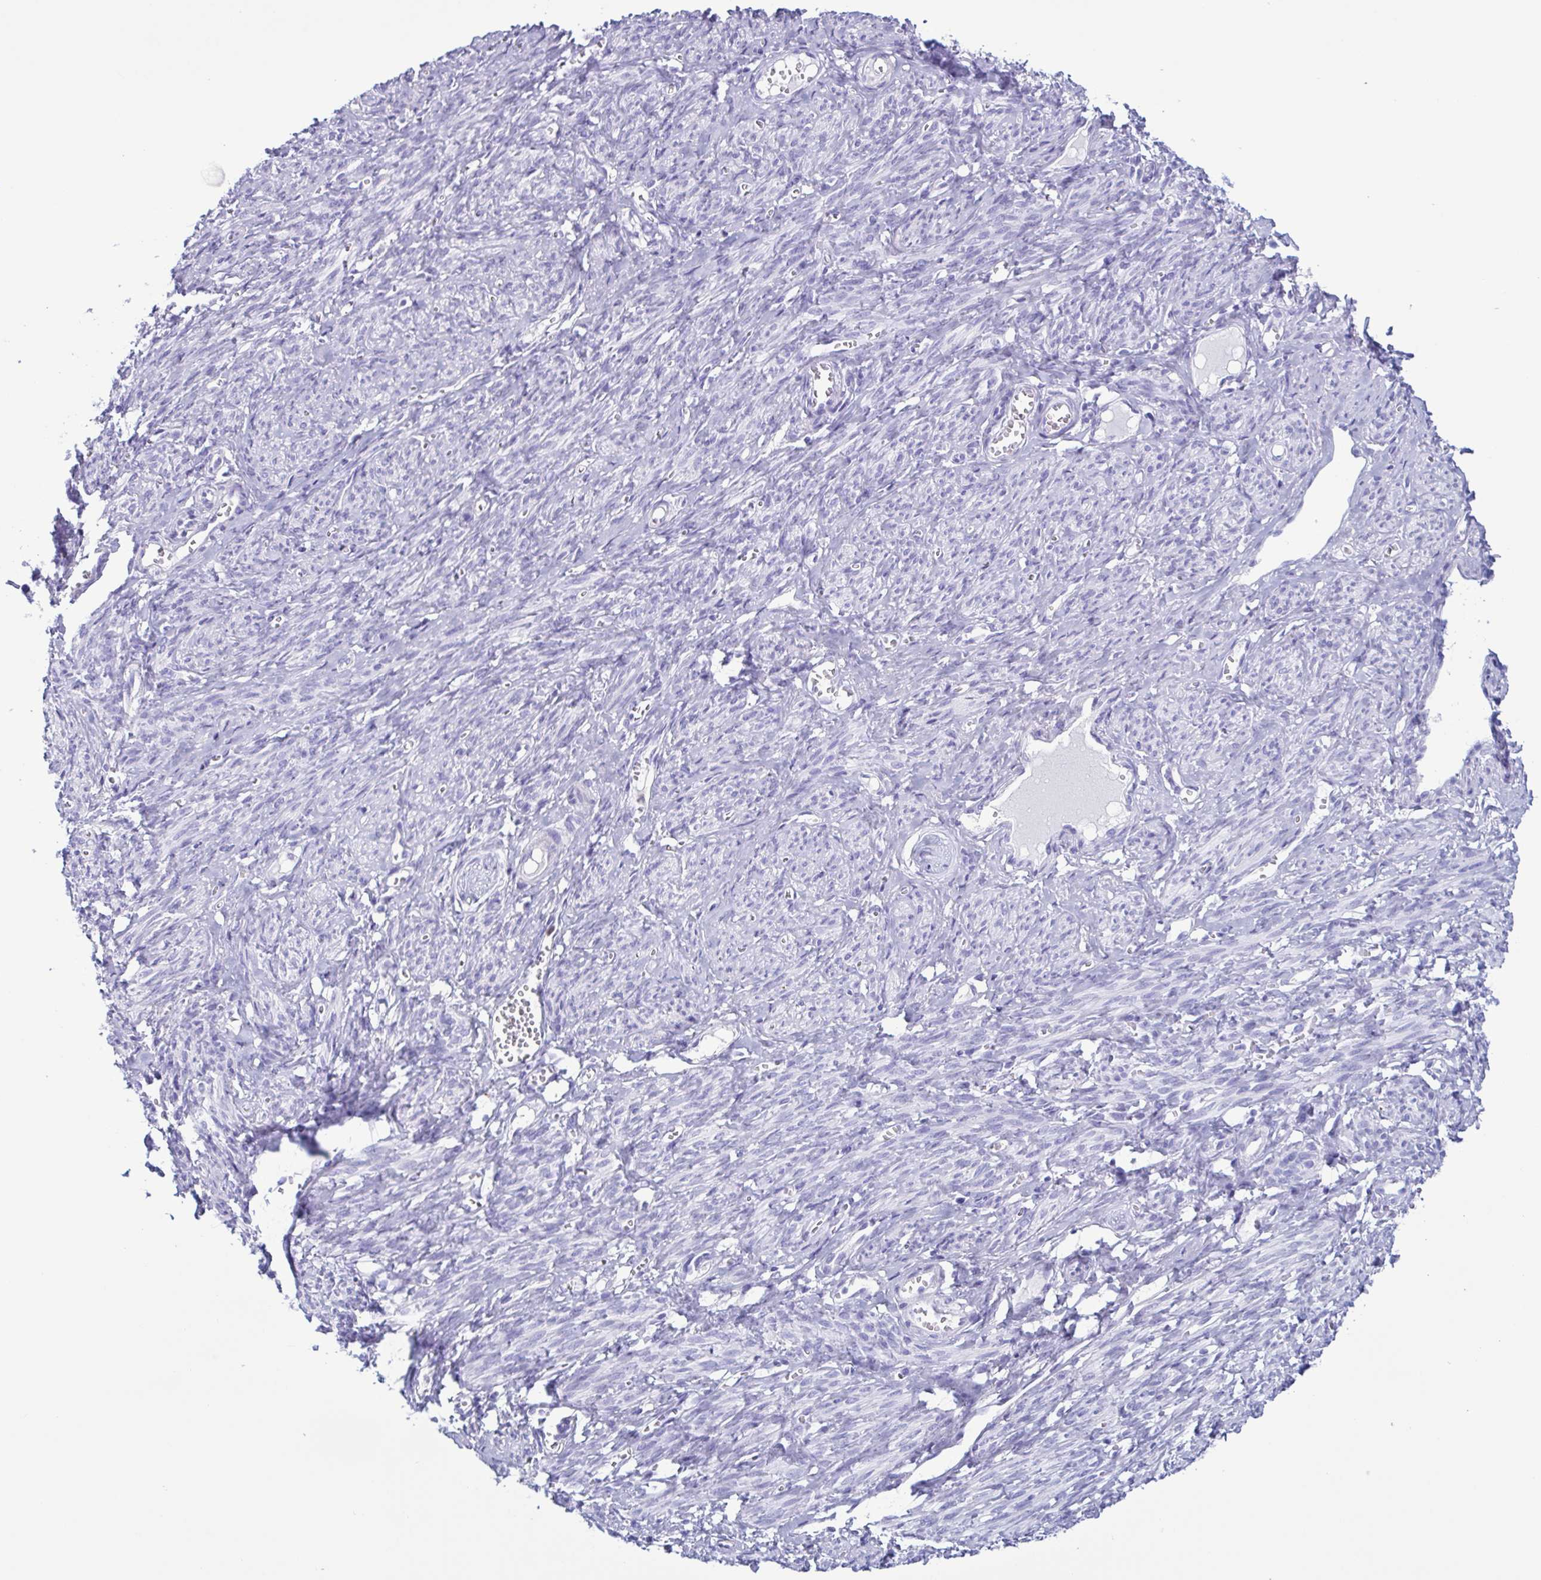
{"staining": {"intensity": "negative", "quantity": "none", "location": "none"}, "tissue": "smooth muscle", "cell_type": "Smooth muscle cells", "image_type": "normal", "snomed": [{"axis": "morphology", "description": "Normal tissue, NOS"}, {"axis": "topography", "description": "Smooth muscle"}], "caption": "This is an IHC photomicrograph of unremarkable smooth muscle. There is no expression in smooth muscle cells.", "gene": "LTF", "patient": {"sex": "female", "age": 65}}